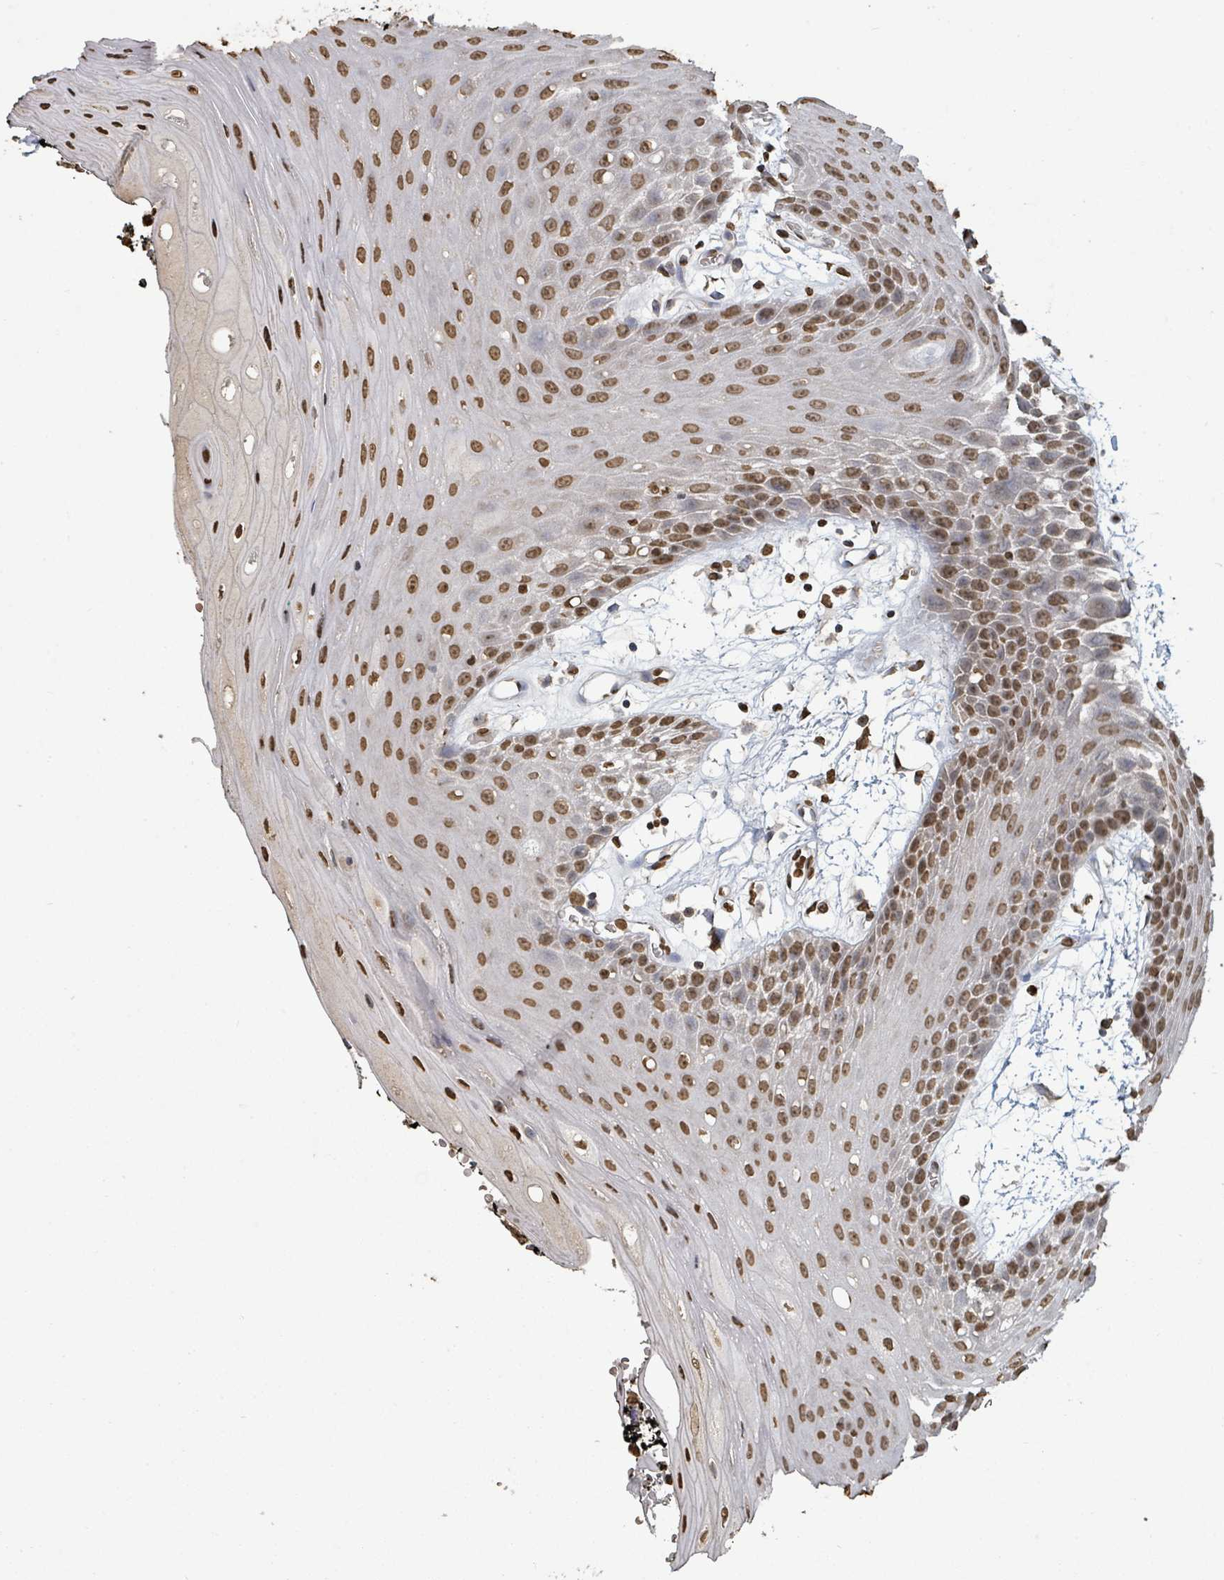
{"staining": {"intensity": "moderate", "quantity": ">75%", "location": "nuclear"}, "tissue": "oral mucosa", "cell_type": "Squamous epithelial cells", "image_type": "normal", "snomed": [{"axis": "morphology", "description": "Normal tissue, NOS"}, {"axis": "topography", "description": "Oral tissue"}, {"axis": "topography", "description": "Tounge, NOS"}], "caption": "Immunohistochemical staining of benign human oral mucosa shows medium levels of moderate nuclear positivity in approximately >75% of squamous epithelial cells. (brown staining indicates protein expression, while blue staining denotes nuclei).", "gene": "MRPS12", "patient": {"sex": "female", "age": 59}}